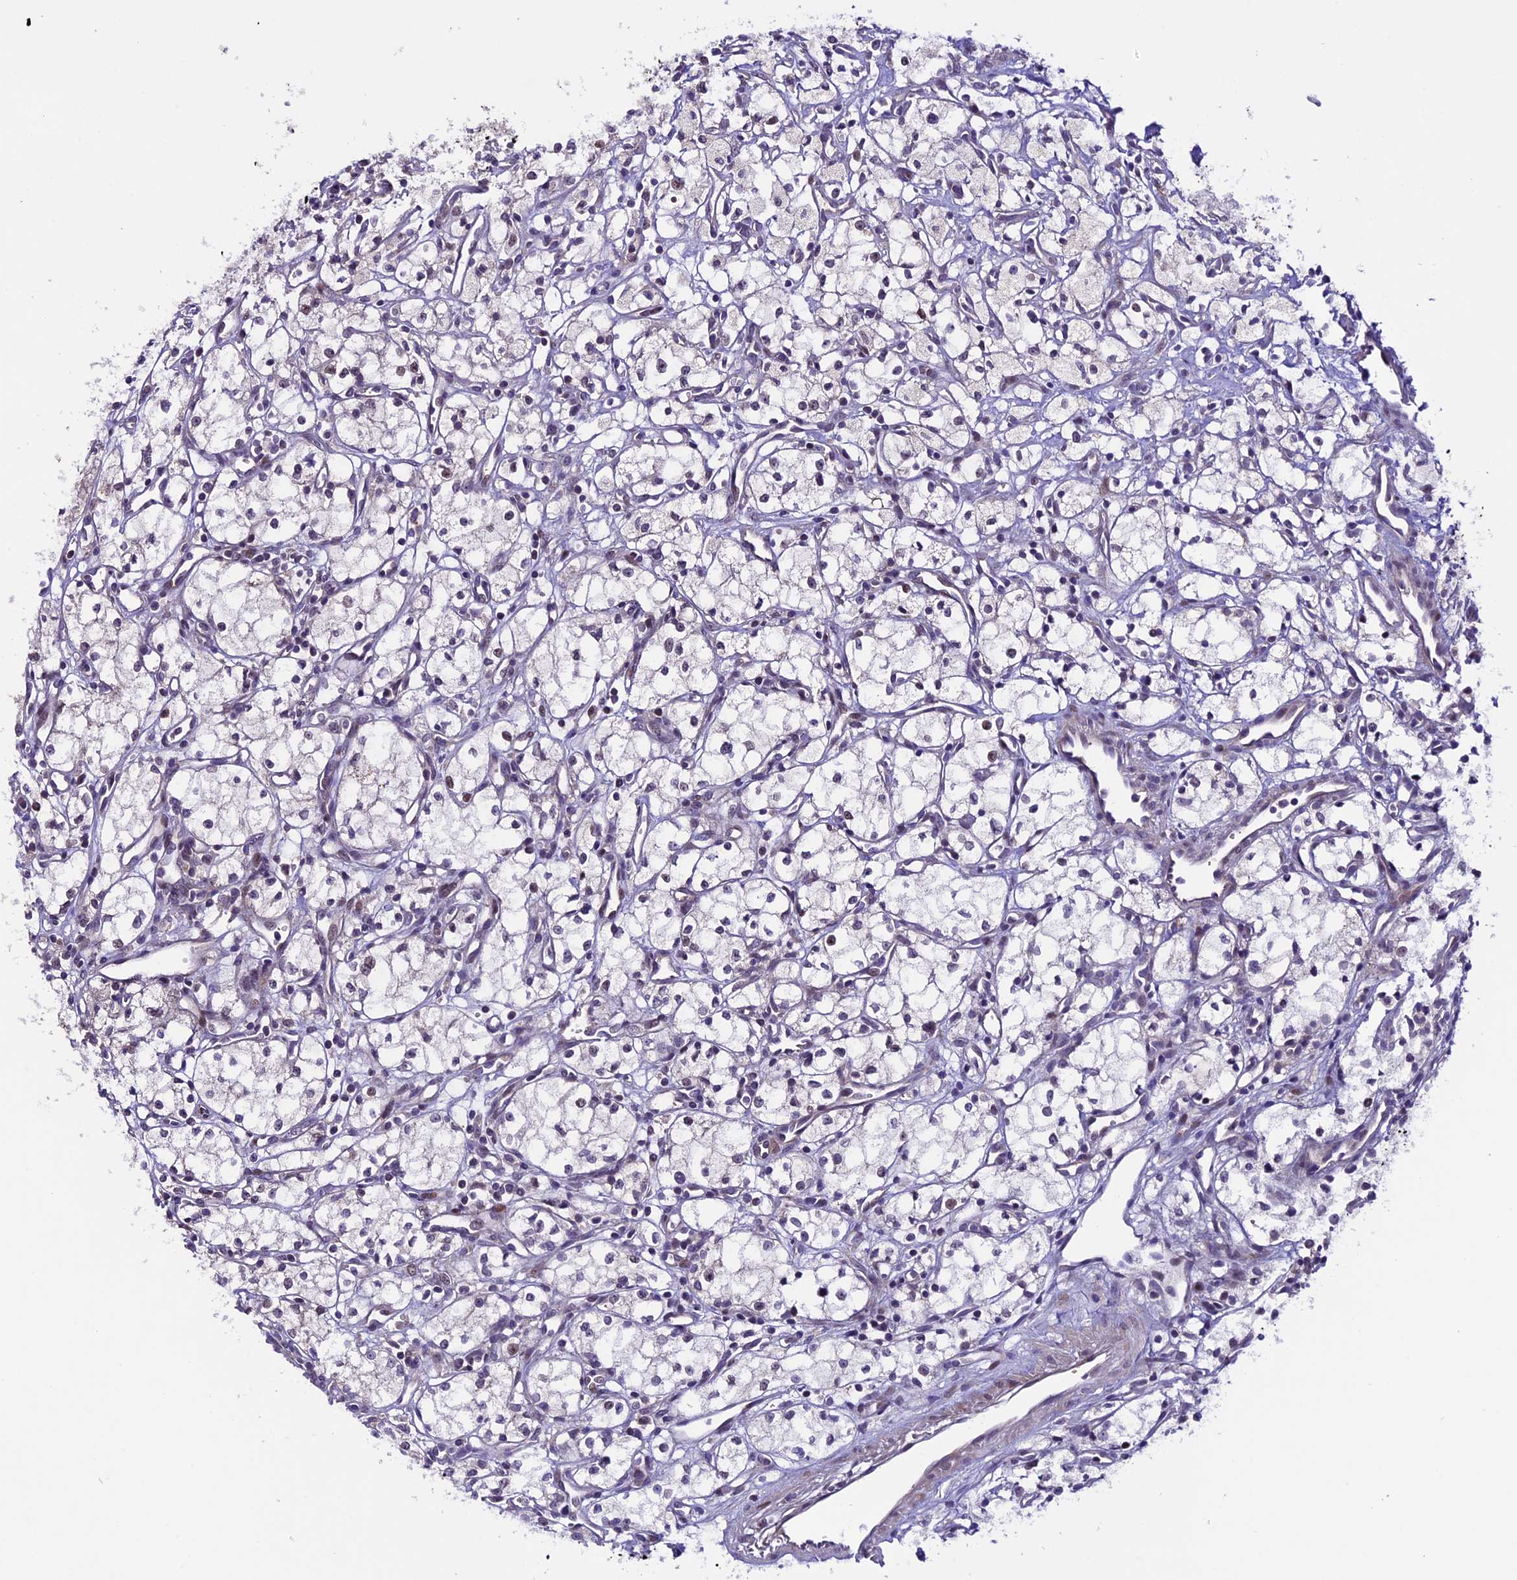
{"staining": {"intensity": "weak", "quantity": "<25%", "location": "nuclear"}, "tissue": "renal cancer", "cell_type": "Tumor cells", "image_type": "cancer", "snomed": [{"axis": "morphology", "description": "Adenocarcinoma, NOS"}, {"axis": "topography", "description": "Kidney"}], "caption": "Immunohistochemical staining of human renal cancer (adenocarcinoma) demonstrates no significant expression in tumor cells.", "gene": "XKR7", "patient": {"sex": "male", "age": 59}}